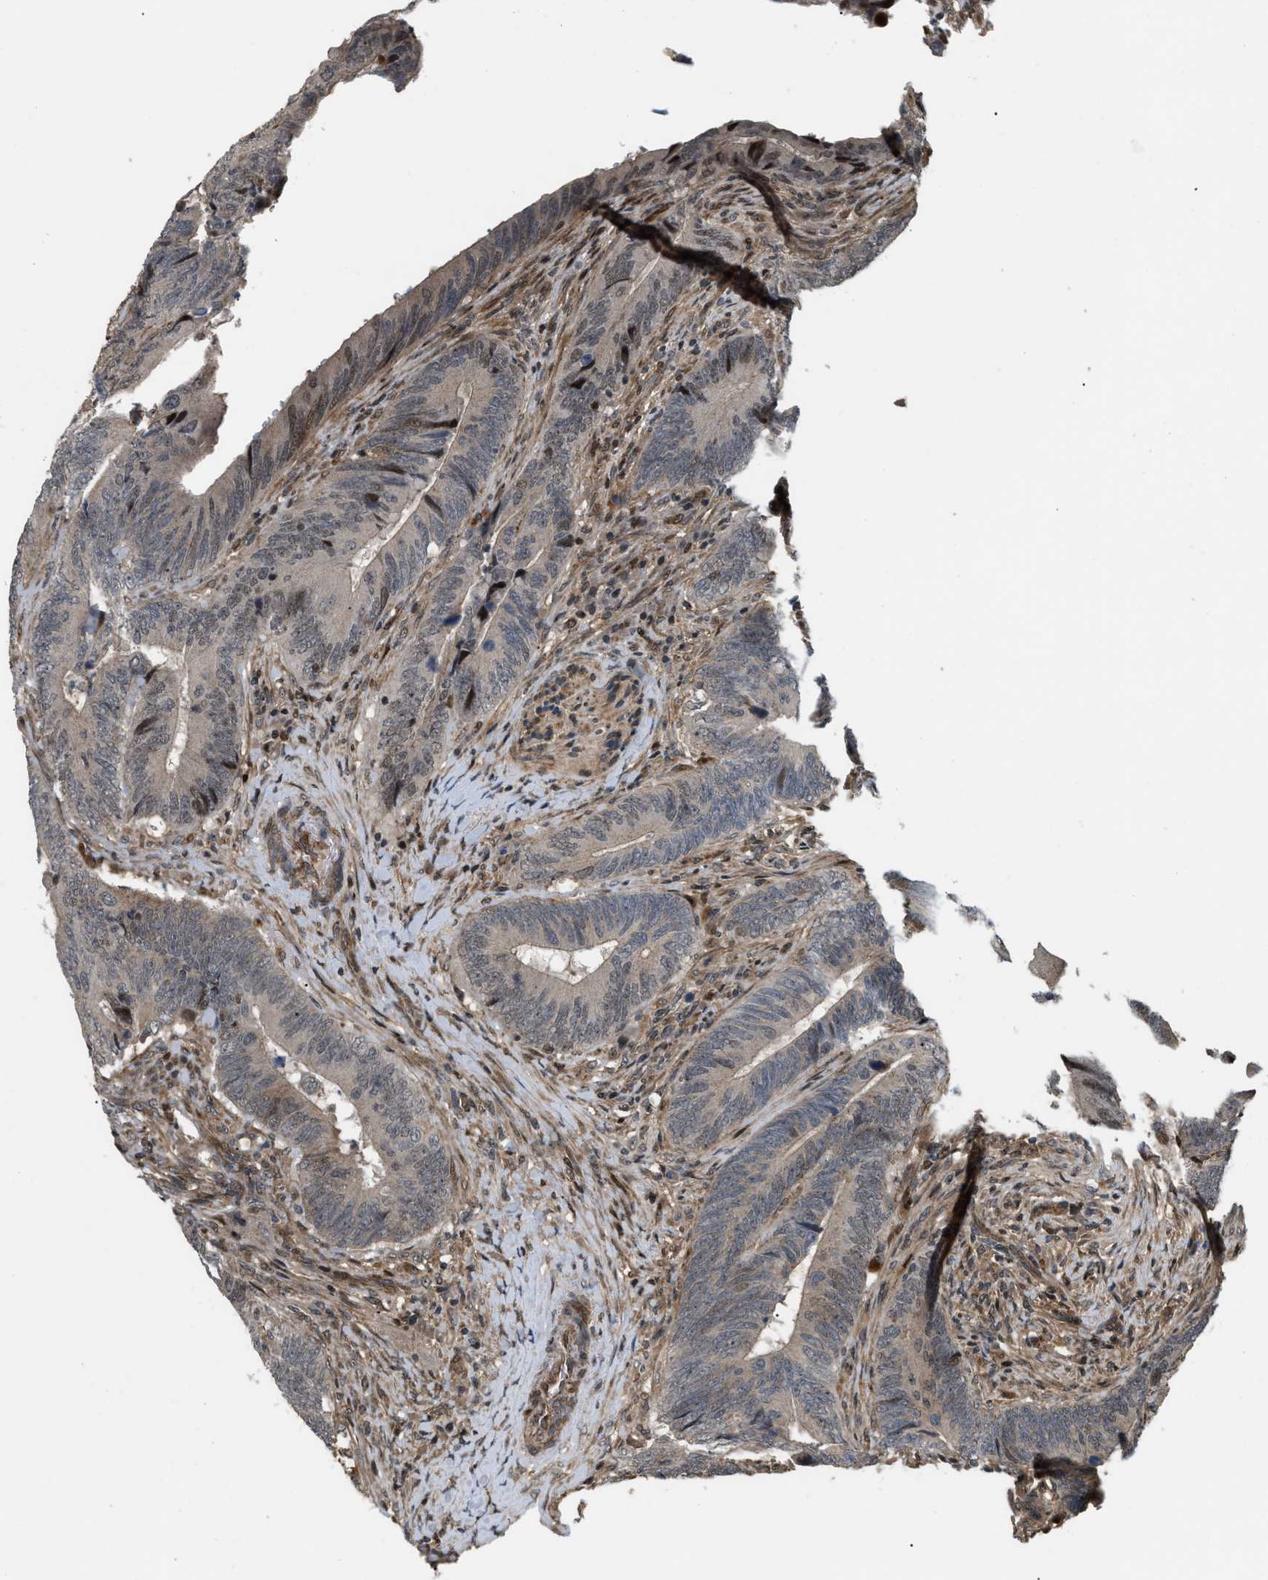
{"staining": {"intensity": "moderate", "quantity": "<25%", "location": "cytoplasmic/membranous"}, "tissue": "colorectal cancer", "cell_type": "Tumor cells", "image_type": "cancer", "snomed": [{"axis": "morphology", "description": "Normal tissue, NOS"}, {"axis": "morphology", "description": "Adenocarcinoma, NOS"}, {"axis": "topography", "description": "Colon"}], "caption": "A photomicrograph of human colorectal adenocarcinoma stained for a protein reveals moderate cytoplasmic/membranous brown staining in tumor cells. The staining was performed using DAB (3,3'-diaminobenzidine) to visualize the protein expression in brown, while the nuclei were stained in blue with hematoxylin (Magnification: 20x).", "gene": "LTA4H", "patient": {"sex": "male", "age": 56}}